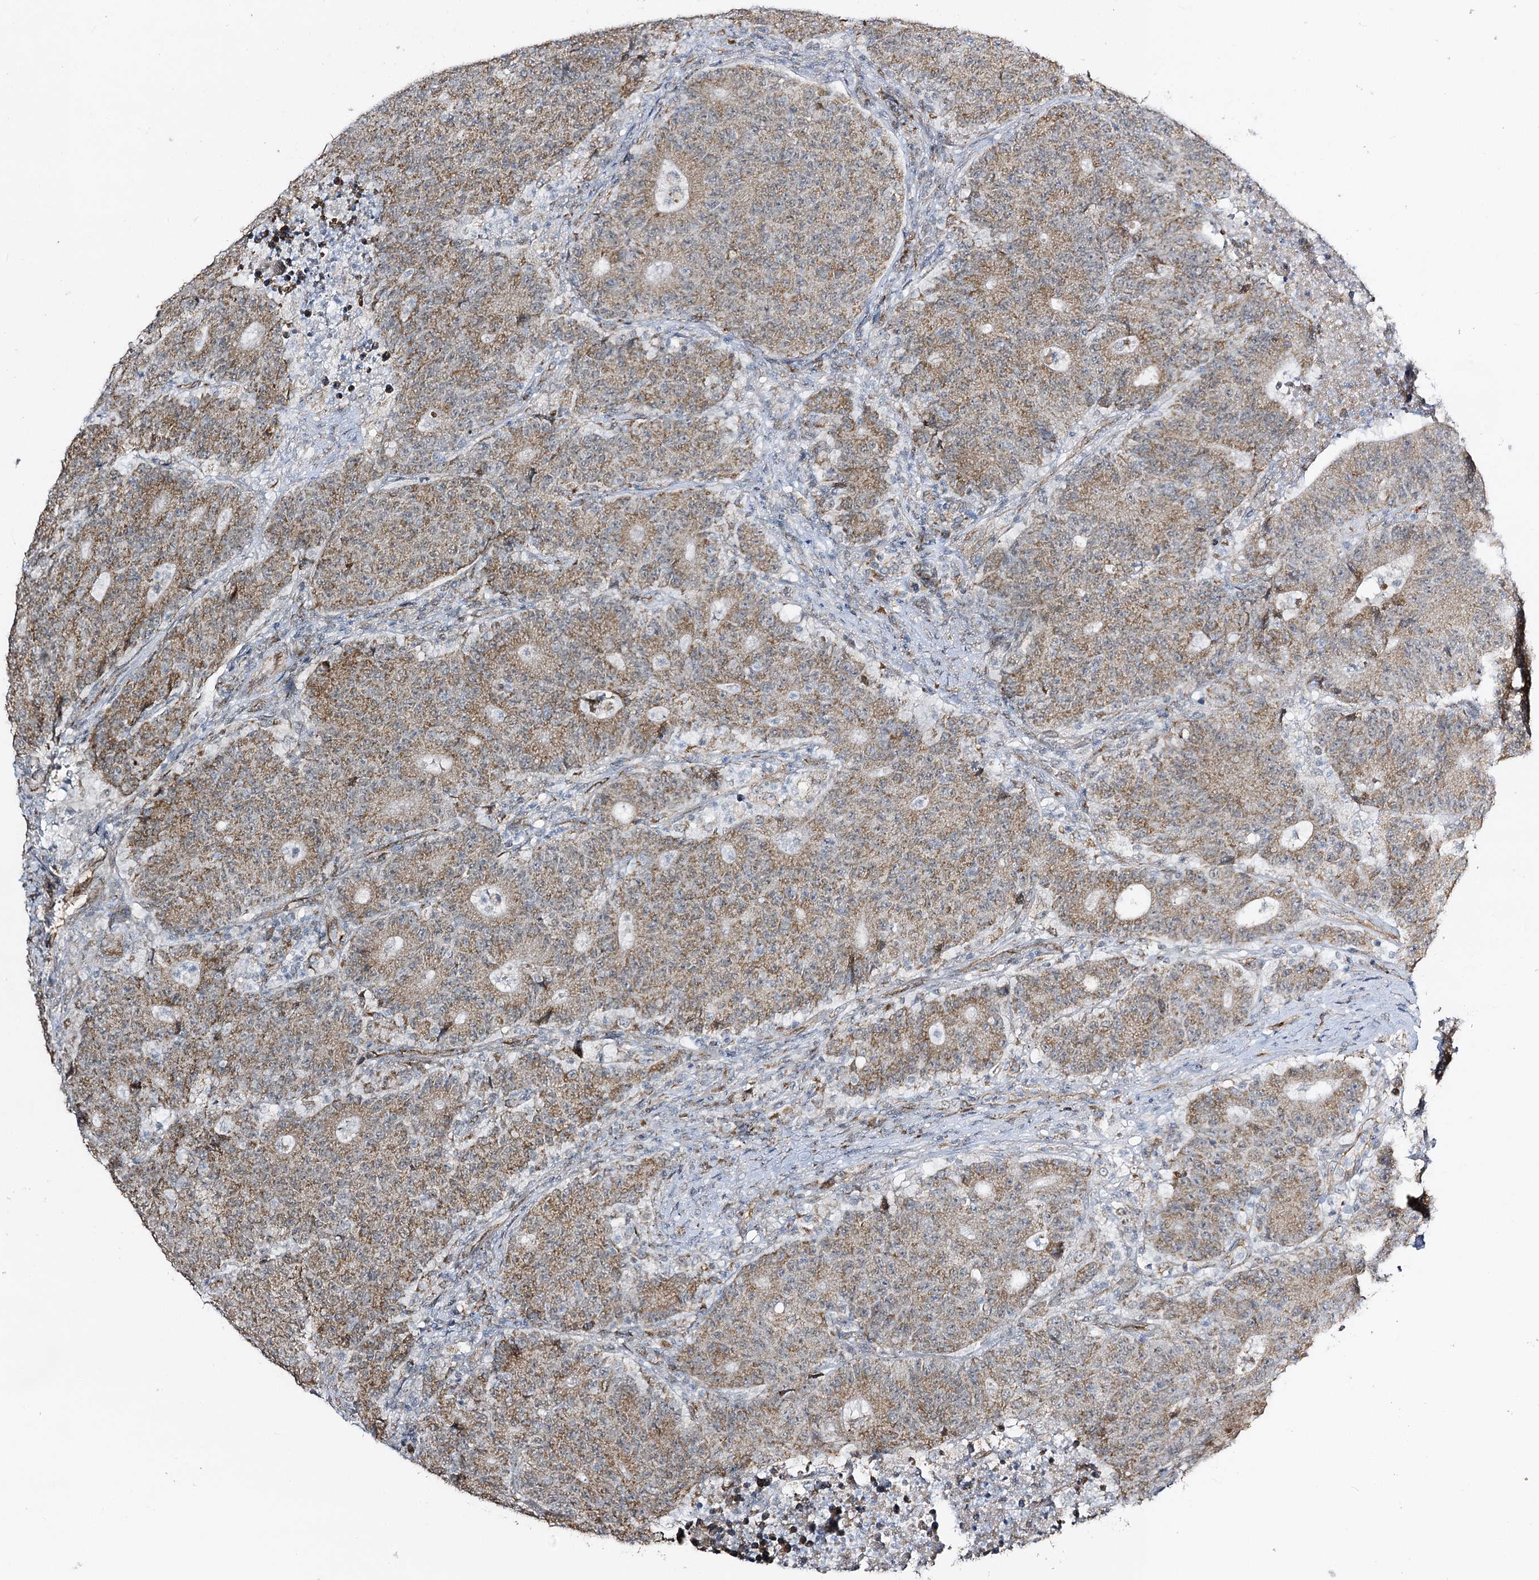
{"staining": {"intensity": "weak", "quantity": ">75%", "location": "cytoplasmic/membranous"}, "tissue": "colorectal cancer", "cell_type": "Tumor cells", "image_type": "cancer", "snomed": [{"axis": "morphology", "description": "Adenocarcinoma, NOS"}, {"axis": "topography", "description": "Colon"}], "caption": "Approximately >75% of tumor cells in human colorectal cancer reveal weak cytoplasmic/membranous protein expression as visualized by brown immunohistochemical staining.", "gene": "CBR4", "patient": {"sex": "female", "age": 75}}